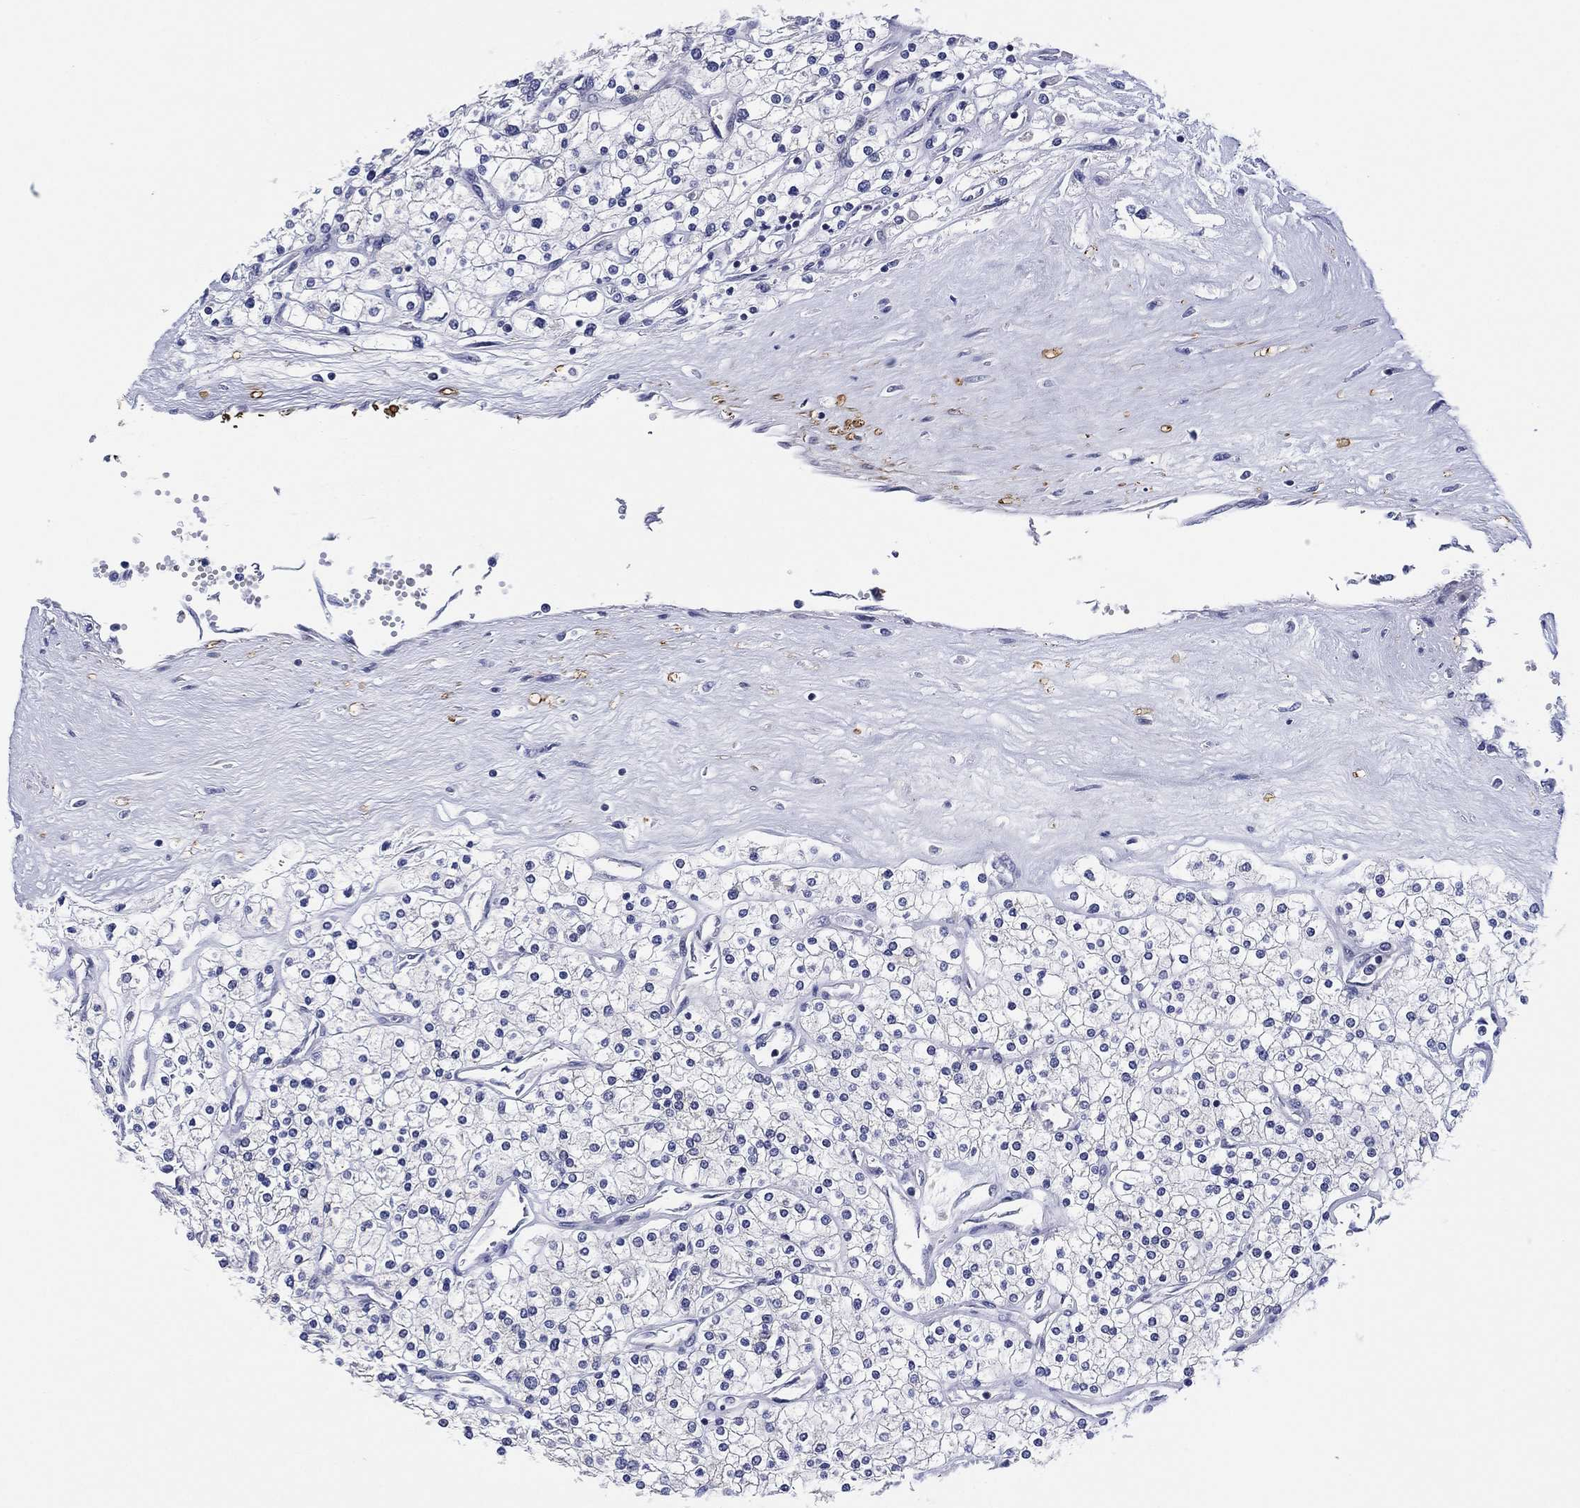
{"staining": {"intensity": "negative", "quantity": "none", "location": "none"}, "tissue": "renal cancer", "cell_type": "Tumor cells", "image_type": "cancer", "snomed": [{"axis": "morphology", "description": "Adenocarcinoma, NOS"}, {"axis": "topography", "description": "Kidney"}], "caption": "This histopathology image is of renal cancer stained with IHC to label a protein in brown with the nuclei are counter-stained blue. There is no staining in tumor cells.", "gene": "CLIP3", "patient": {"sex": "male", "age": 80}}